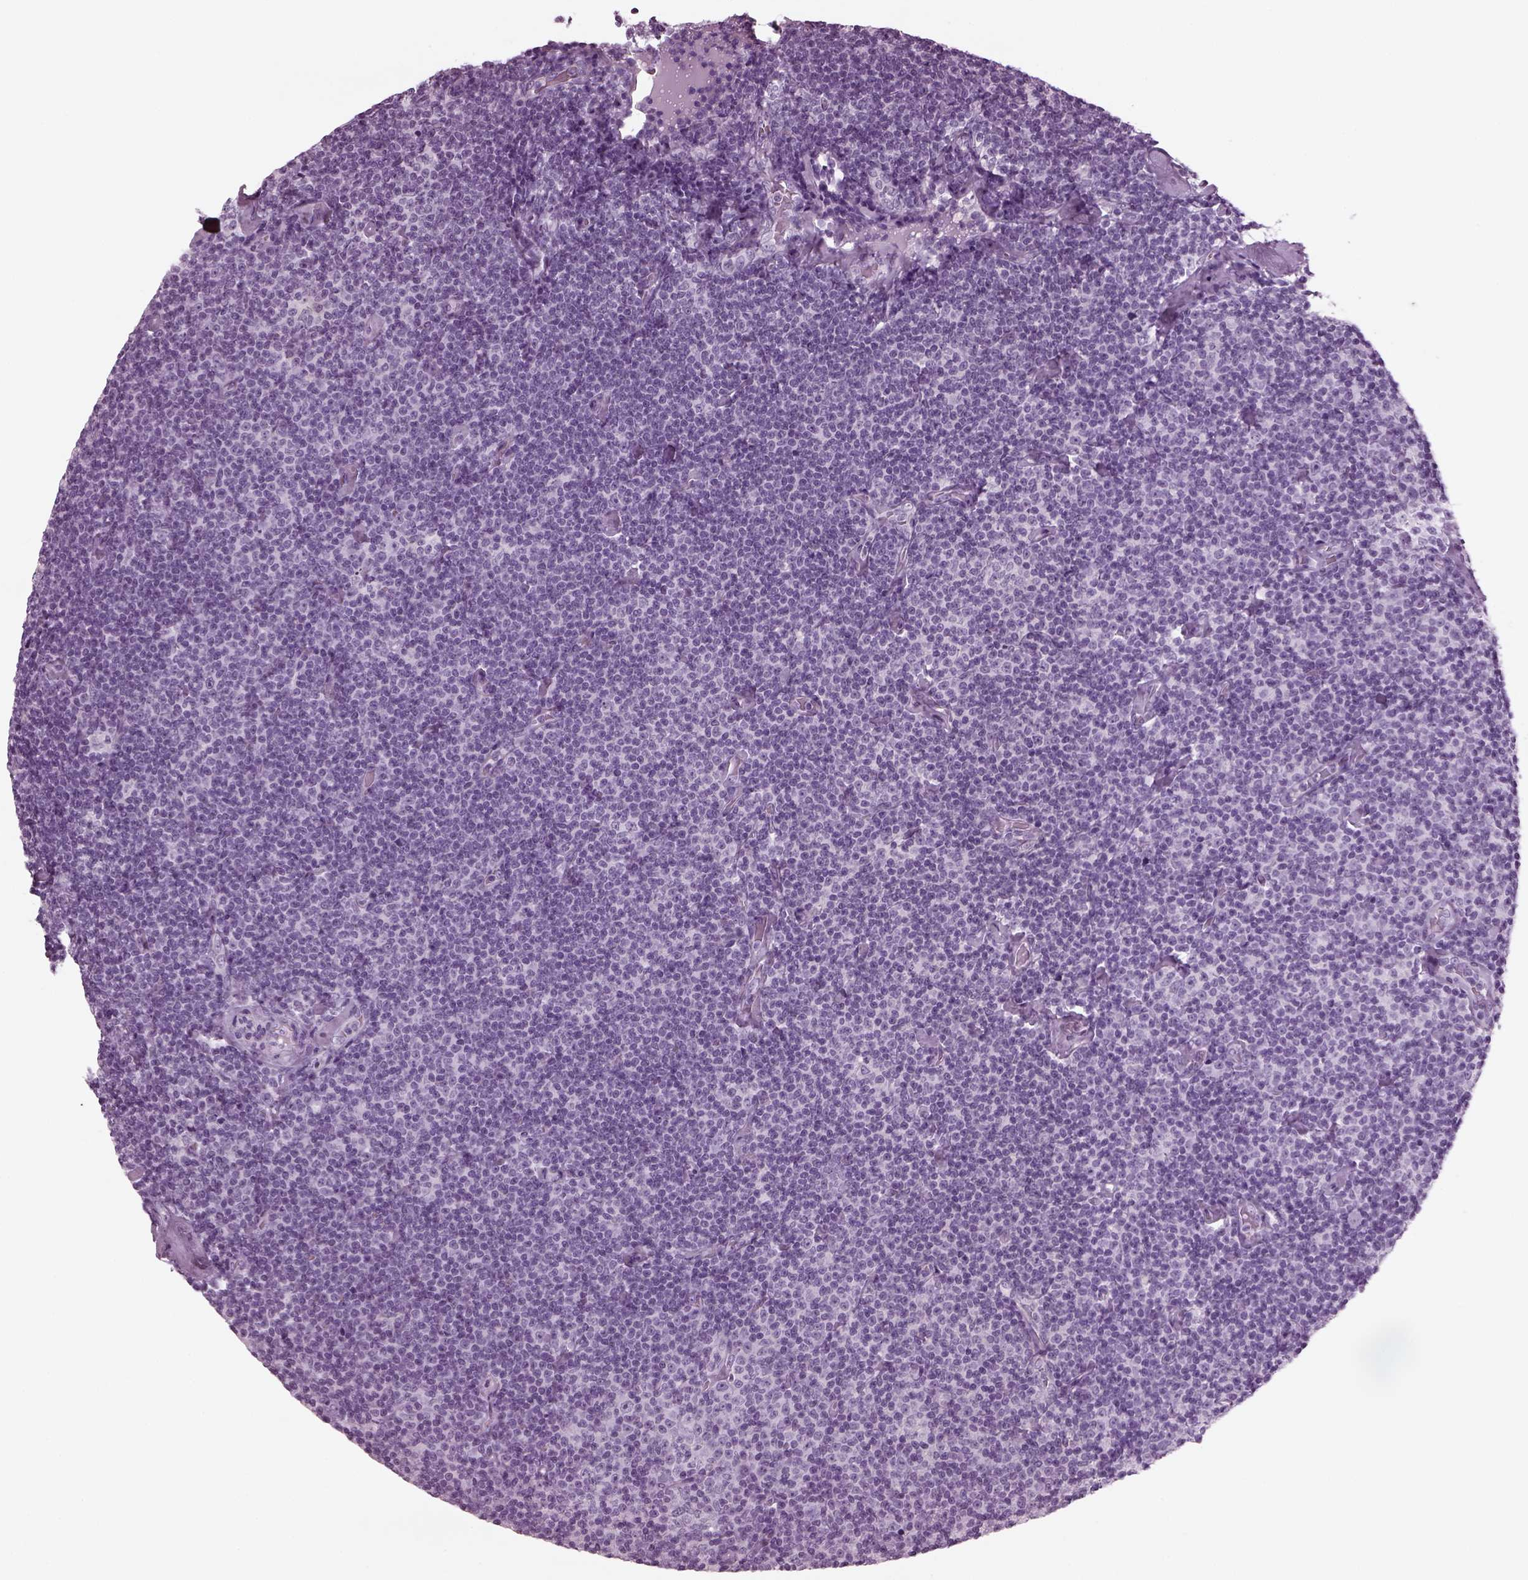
{"staining": {"intensity": "negative", "quantity": "none", "location": "none"}, "tissue": "lymphoma", "cell_type": "Tumor cells", "image_type": "cancer", "snomed": [{"axis": "morphology", "description": "Malignant lymphoma, non-Hodgkin's type, Low grade"}, {"axis": "topography", "description": "Lymph node"}], "caption": "High power microscopy micrograph of an immunohistochemistry histopathology image of lymphoma, revealing no significant positivity in tumor cells.", "gene": "TPPP2", "patient": {"sex": "male", "age": 81}}